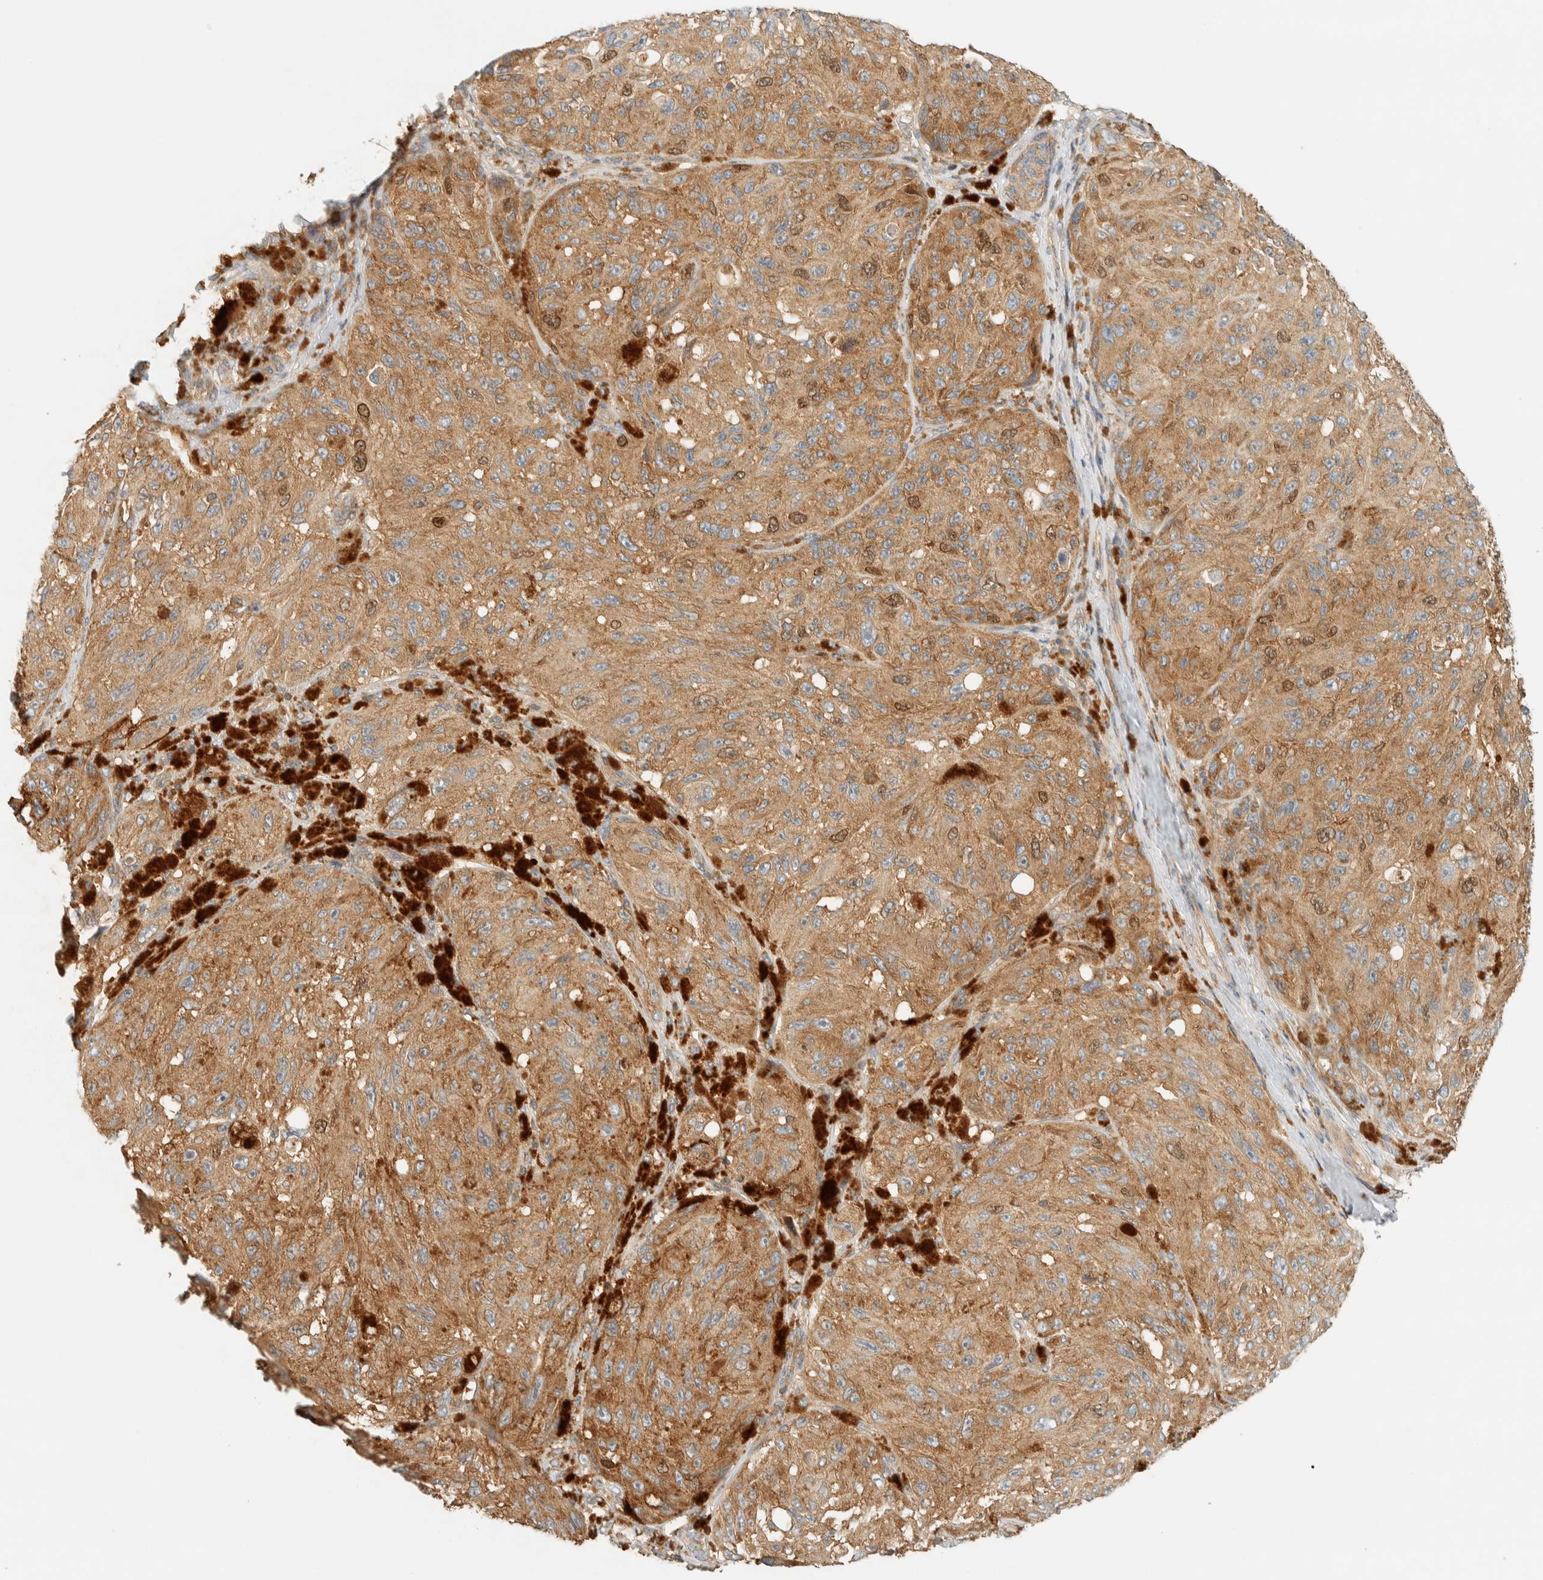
{"staining": {"intensity": "moderate", "quantity": ">75%", "location": "cytoplasmic/membranous,nuclear"}, "tissue": "melanoma", "cell_type": "Tumor cells", "image_type": "cancer", "snomed": [{"axis": "morphology", "description": "Malignant melanoma, NOS"}, {"axis": "topography", "description": "Skin"}], "caption": "Protein staining exhibits moderate cytoplasmic/membranous and nuclear expression in about >75% of tumor cells in melanoma.", "gene": "ARFGEF1", "patient": {"sex": "female", "age": 73}}